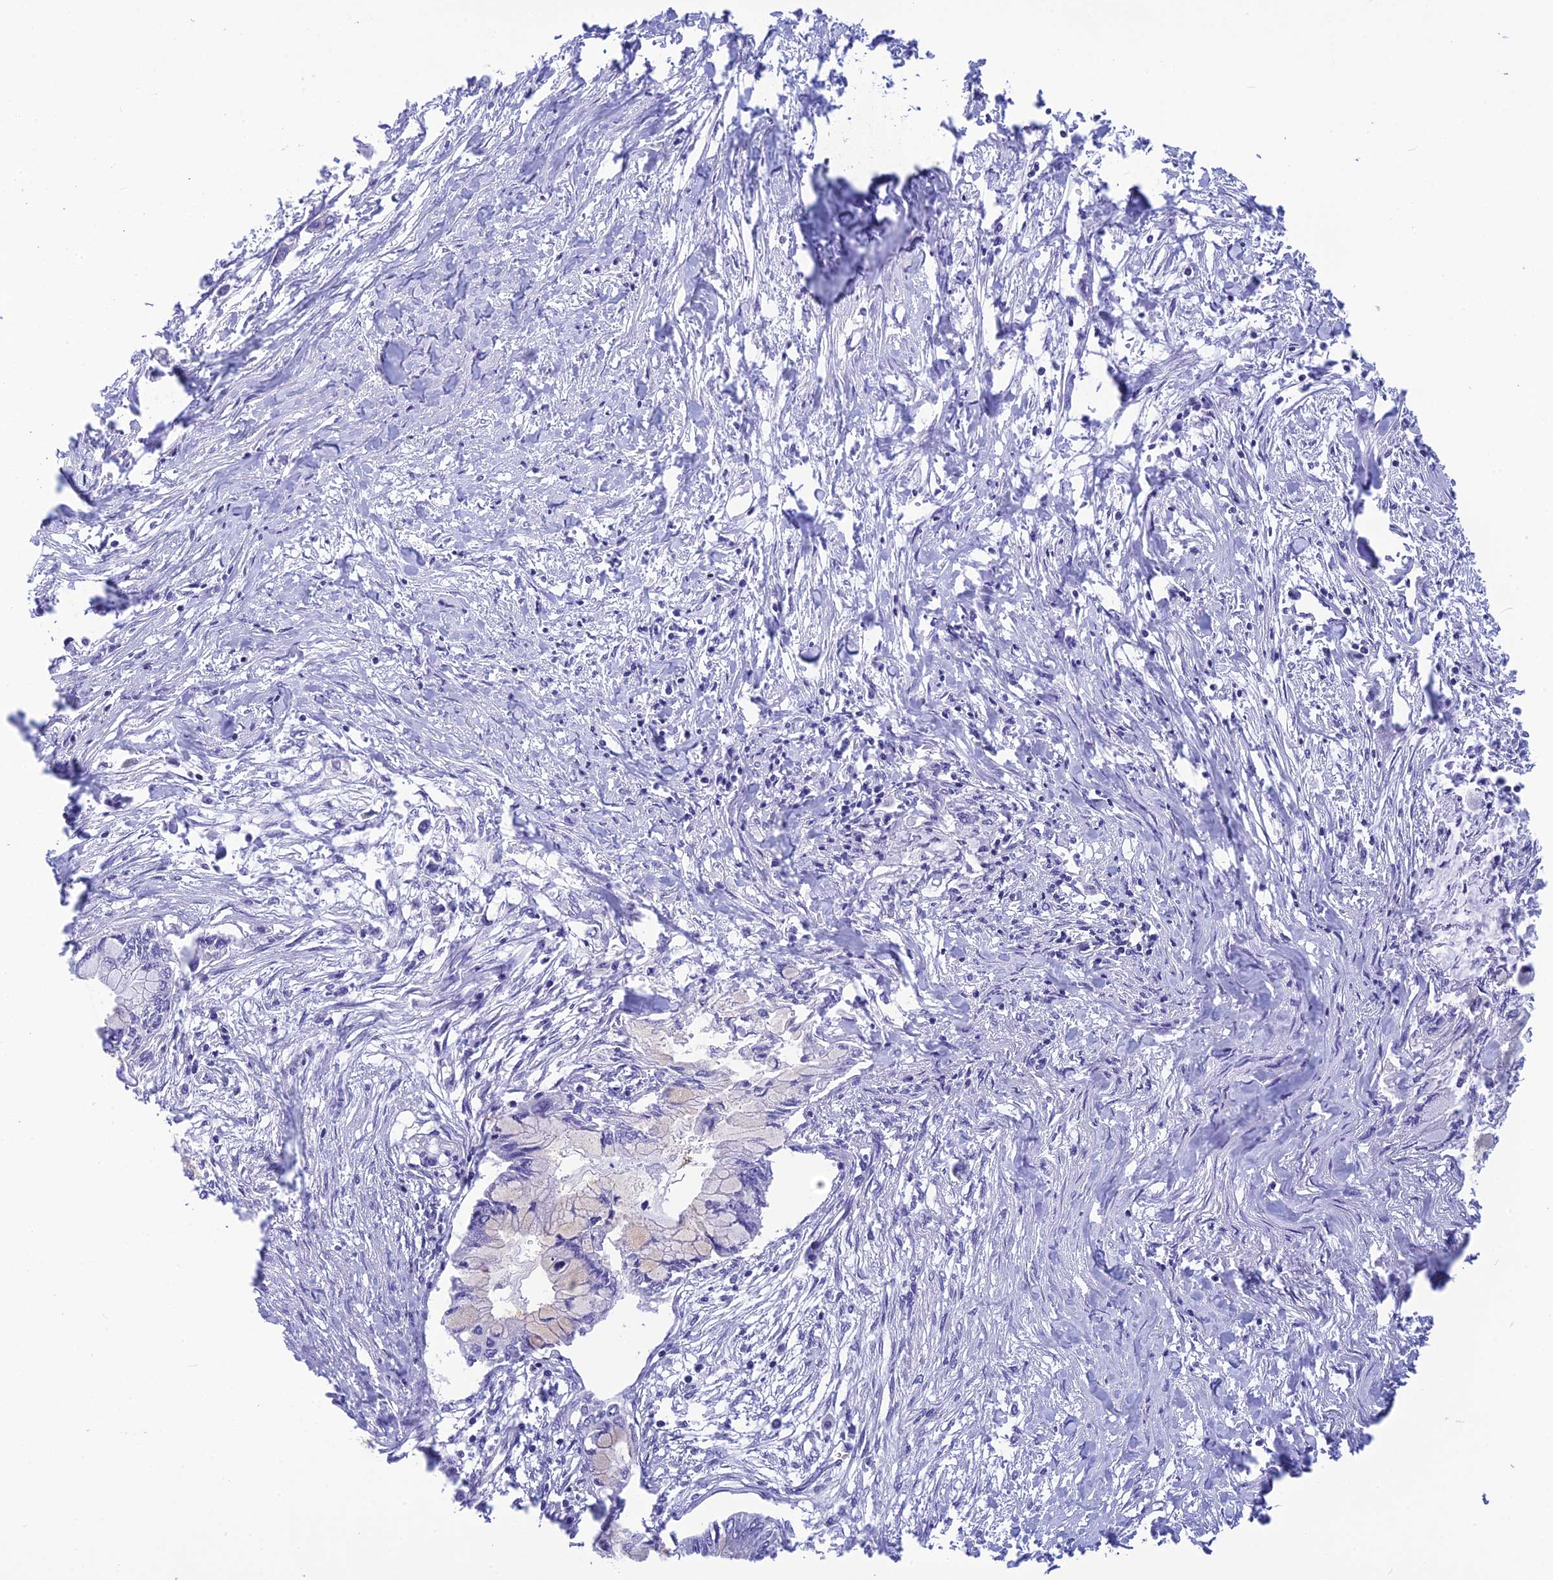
{"staining": {"intensity": "negative", "quantity": "none", "location": "none"}, "tissue": "pancreatic cancer", "cell_type": "Tumor cells", "image_type": "cancer", "snomed": [{"axis": "morphology", "description": "Adenocarcinoma, NOS"}, {"axis": "topography", "description": "Pancreas"}], "caption": "A high-resolution micrograph shows immunohistochemistry staining of pancreatic cancer, which demonstrates no significant staining in tumor cells. (DAB (3,3'-diaminobenzidine) IHC with hematoxylin counter stain).", "gene": "POMGNT1", "patient": {"sex": "male", "age": 48}}